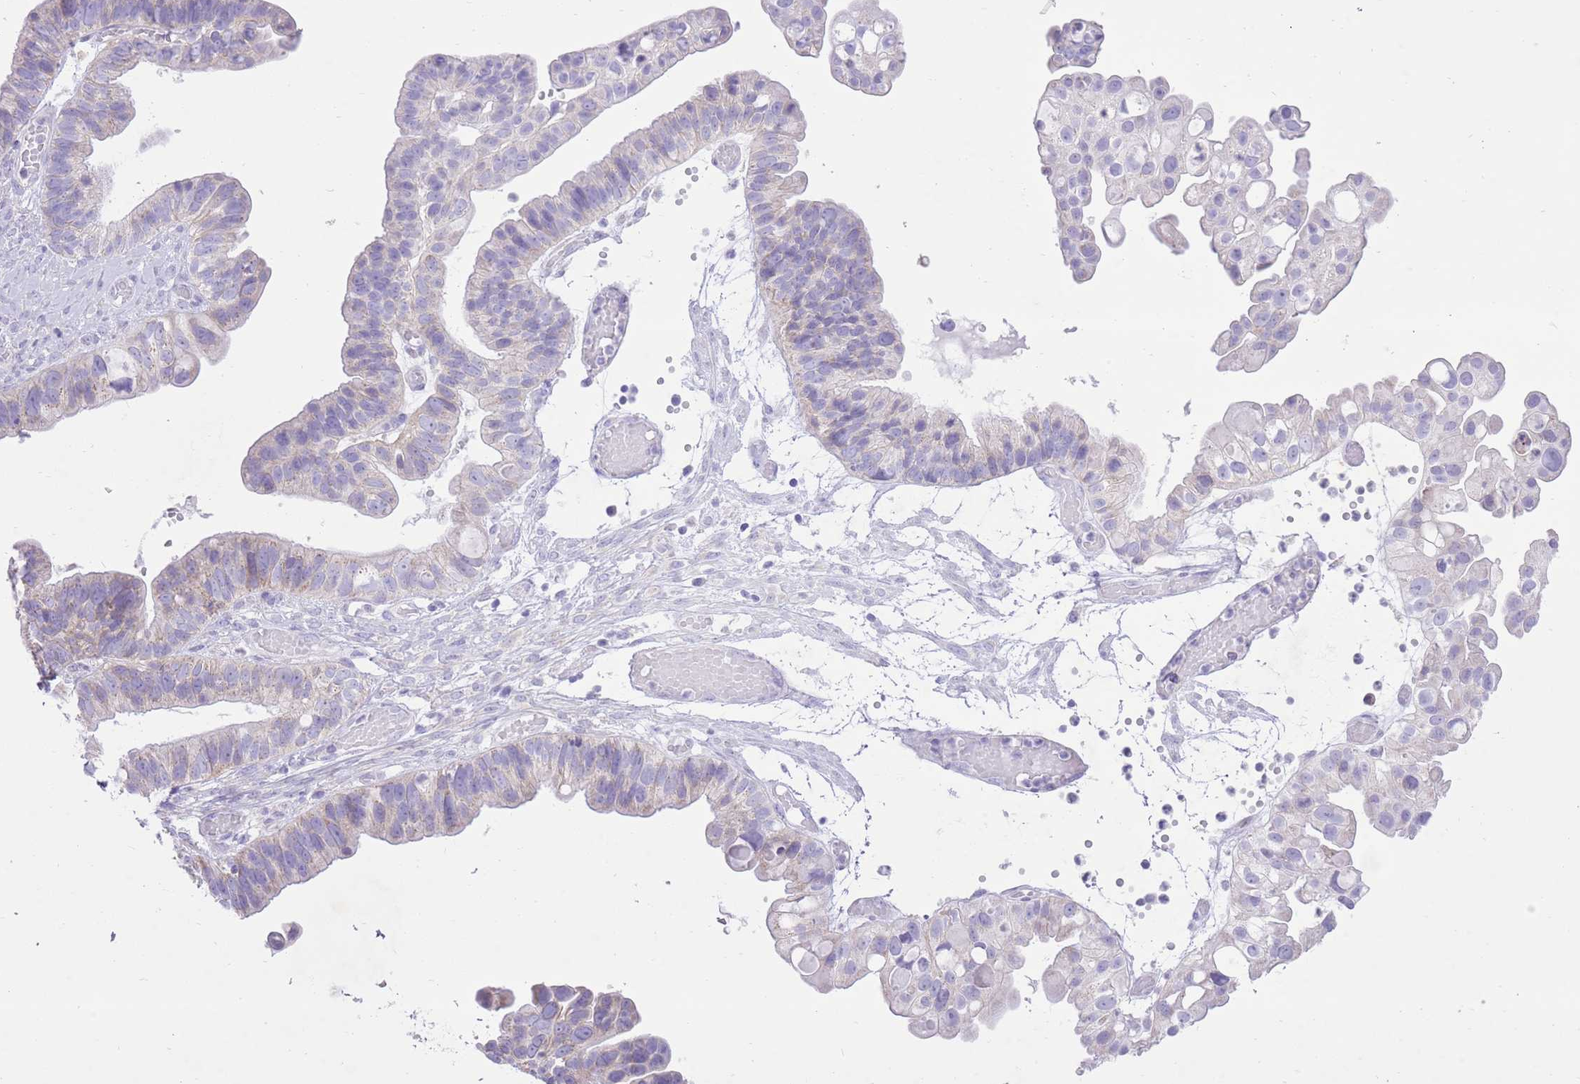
{"staining": {"intensity": "negative", "quantity": "none", "location": "none"}, "tissue": "ovarian cancer", "cell_type": "Tumor cells", "image_type": "cancer", "snomed": [{"axis": "morphology", "description": "Cystadenocarcinoma, serous, NOS"}, {"axis": "topography", "description": "Ovary"}], "caption": "This histopathology image is of ovarian serous cystadenocarcinoma stained with immunohistochemistry to label a protein in brown with the nuclei are counter-stained blue. There is no staining in tumor cells.", "gene": "SLC4A4", "patient": {"sex": "female", "age": 56}}